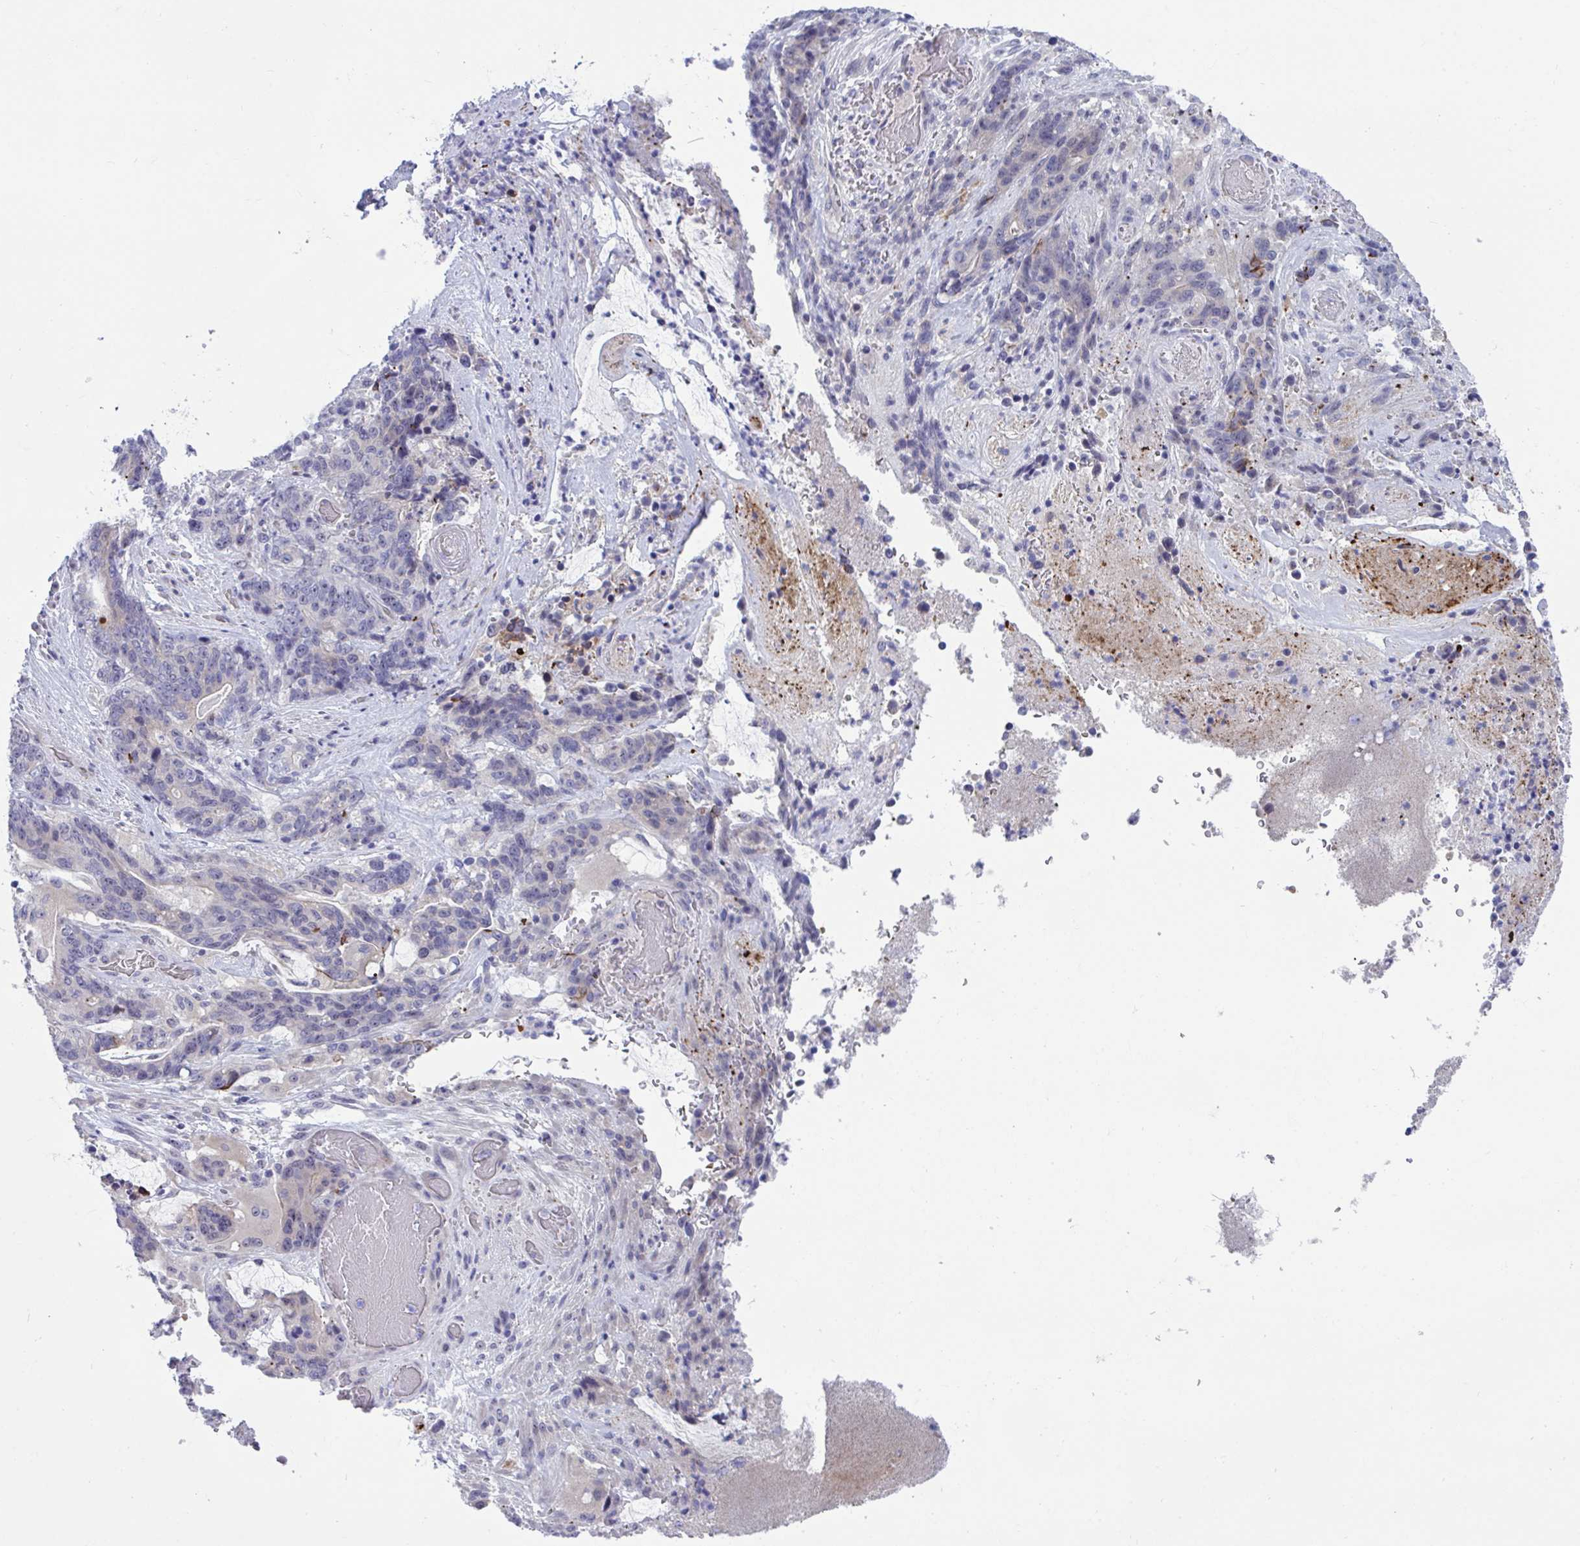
{"staining": {"intensity": "negative", "quantity": "none", "location": "none"}, "tissue": "stomach cancer", "cell_type": "Tumor cells", "image_type": "cancer", "snomed": [{"axis": "morphology", "description": "Normal tissue, NOS"}, {"axis": "morphology", "description": "Adenocarcinoma, NOS"}, {"axis": "topography", "description": "Stomach"}], "caption": "IHC histopathology image of neoplastic tissue: human adenocarcinoma (stomach) stained with DAB reveals no significant protein positivity in tumor cells.", "gene": "CENPQ", "patient": {"sex": "female", "age": 64}}